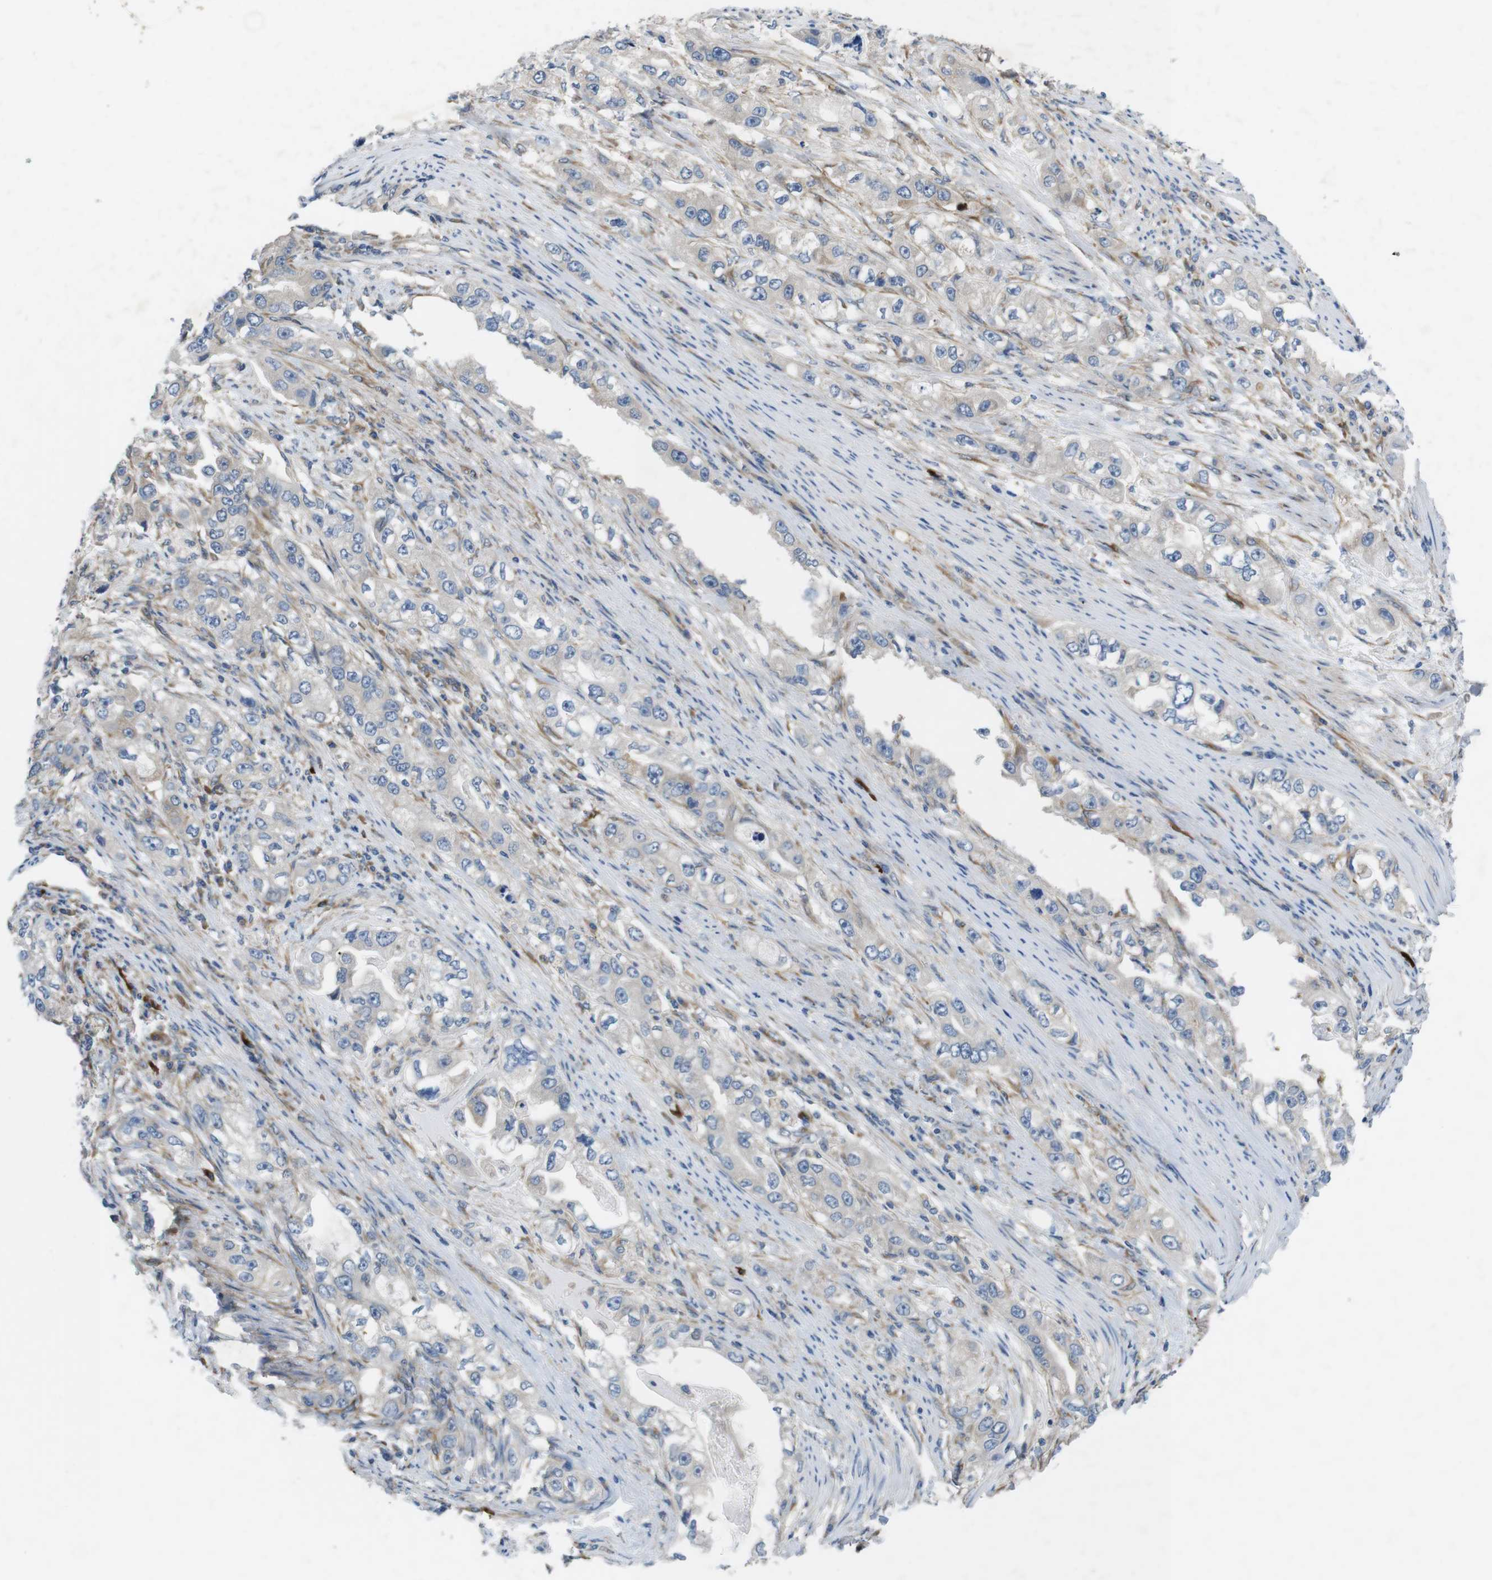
{"staining": {"intensity": "negative", "quantity": "none", "location": "none"}, "tissue": "stomach cancer", "cell_type": "Tumor cells", "image_type": "cancer", "snomed": [{"axis": "morphology", "description": "Adenocarcinoma, NOS"}, {"axis": "topography", "description": "Stomach, lower"}], "caption": "High magnification brightfield microscopy of stomach cancer stained with DAB (brown) and counterstained with hematoxylin (blue): tumor cells show no significant positivity.", "gene": "DCLK1", "patient": {"sex": "female", "age": 93}}